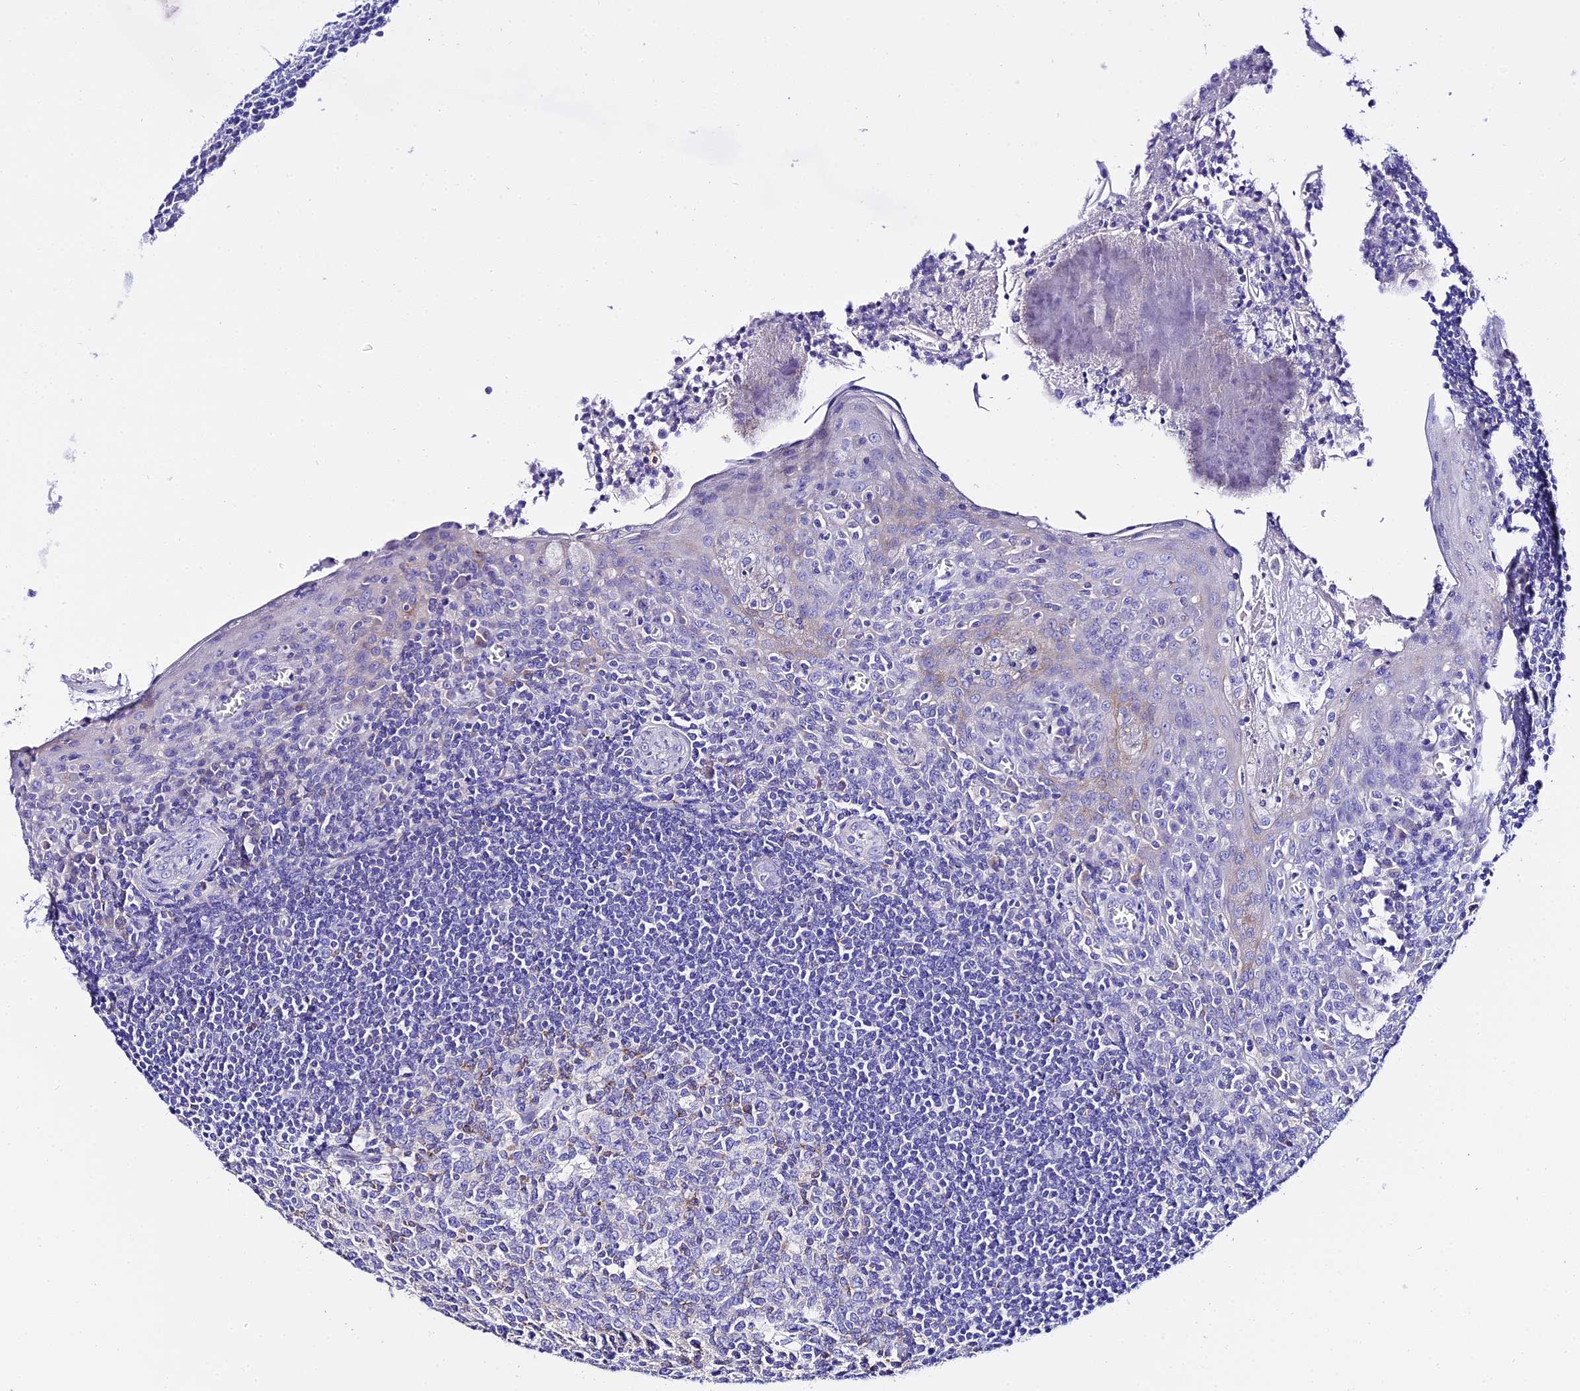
{"staining": {"intensity": "negative", "quantity": "none", "location": "none"}, "tissue": "tonsil", "cell_type": "Germinal center cells", "image_type": "normal", "snomed": [{"axis": "morphology", "description": "Normal tissue, NOS"}, {"axis": "topography", "description": "Tonsil"}], "caption": "Protein analysis of unremarkable tonsil displays no significant staining in germinal center cells. (Immunohistochemistry, brightfield microscopy, high magnification).", "gene": "TMEM117", "patient": {"sex": "male", "age": 27}}